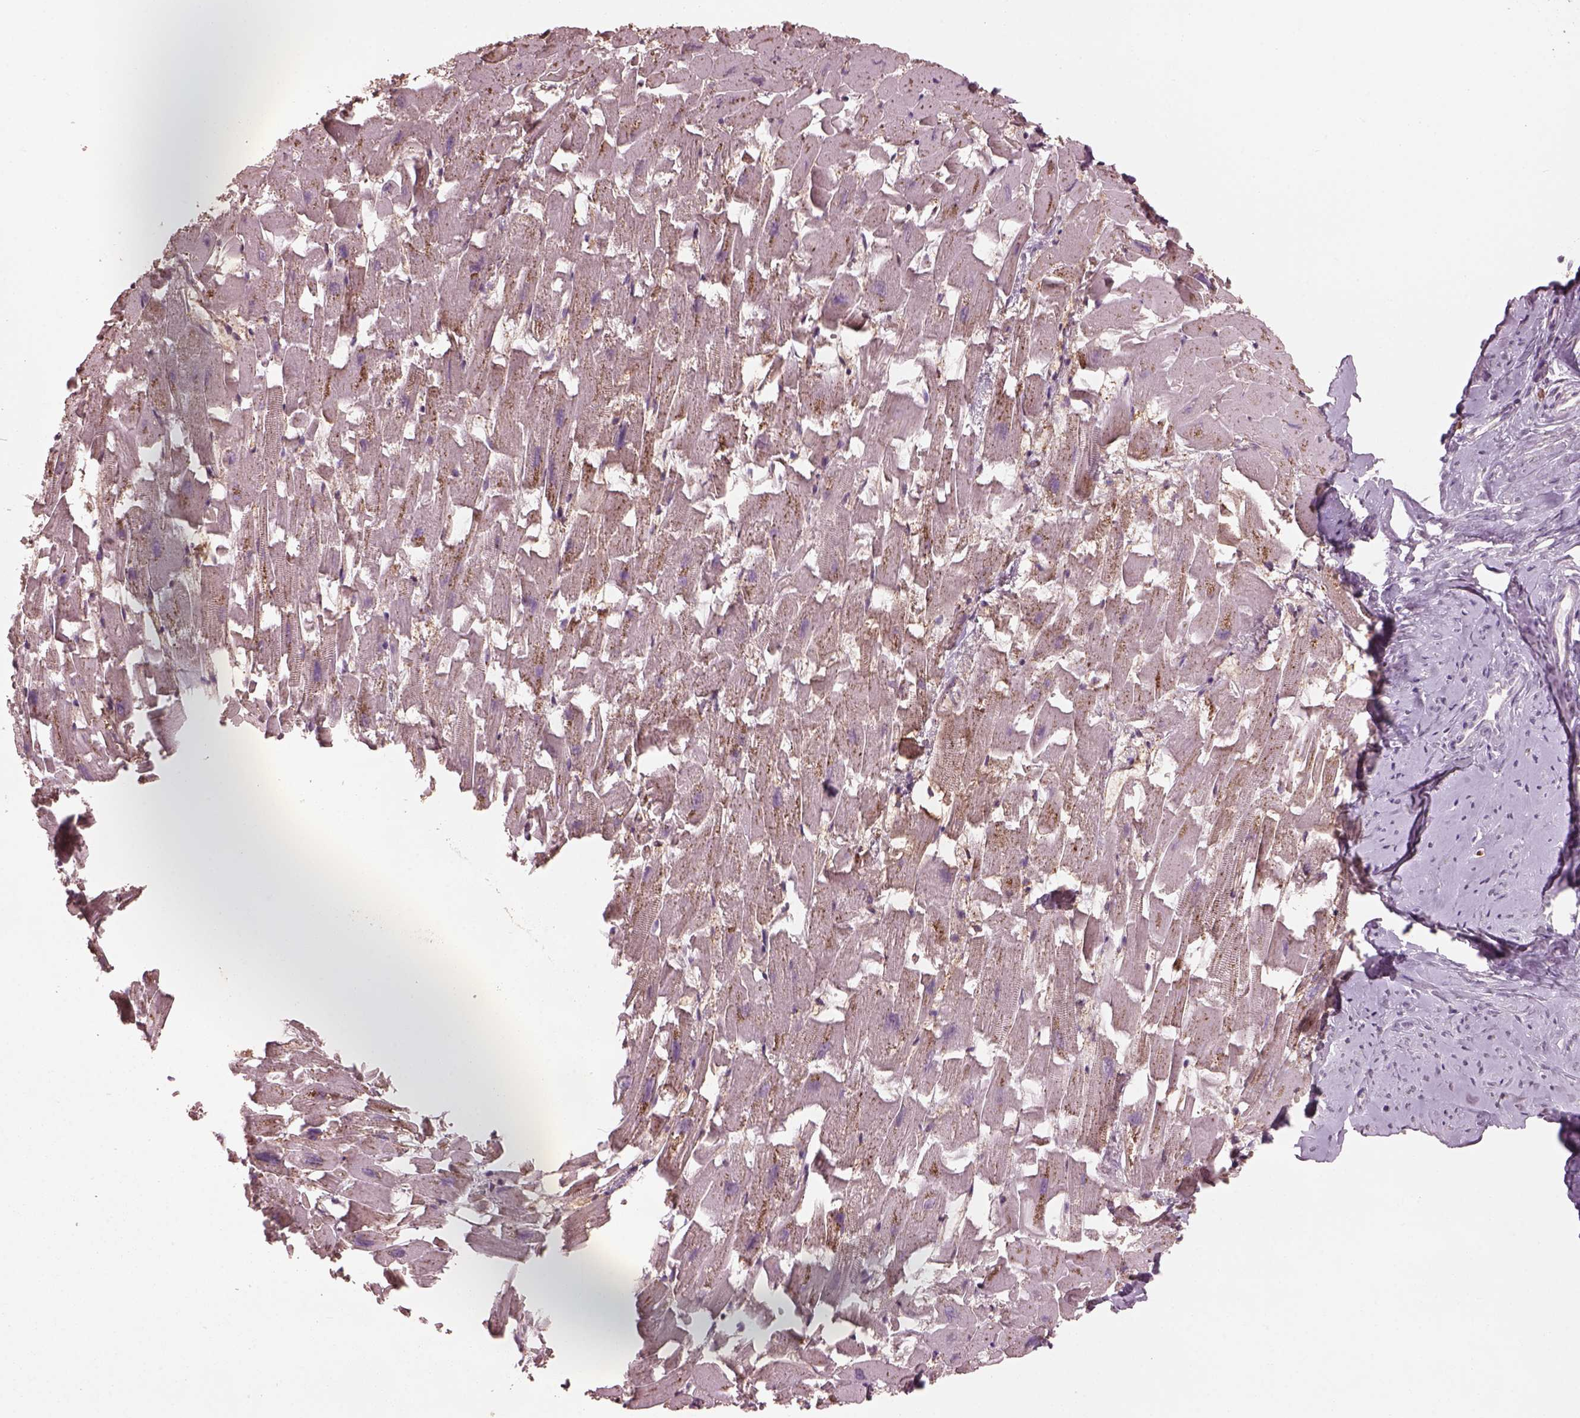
{"staining": {"intensity": "moderate", "quantity": "<25%", "location": "cytoplasmic/membranous"}, "tissue": "heart muscle", "cell_type": "Cardiomyocytes", "image_type": "normal", "snomed": [{"axis": "morphology", "description": "Normal tissue, NOS"}, {"axis": "topography", "description": "Heart"}], "caption": "The photomicrograph exhibits a brown stain indicating the presence of a protein in the cytoplasmic/membranous of cardiomyocytes in heart muscle. (DAB IHC with brightfield microscopy, high magnification).", "gene": "SRI", "patient": {"sex": "female", "age": 64}}